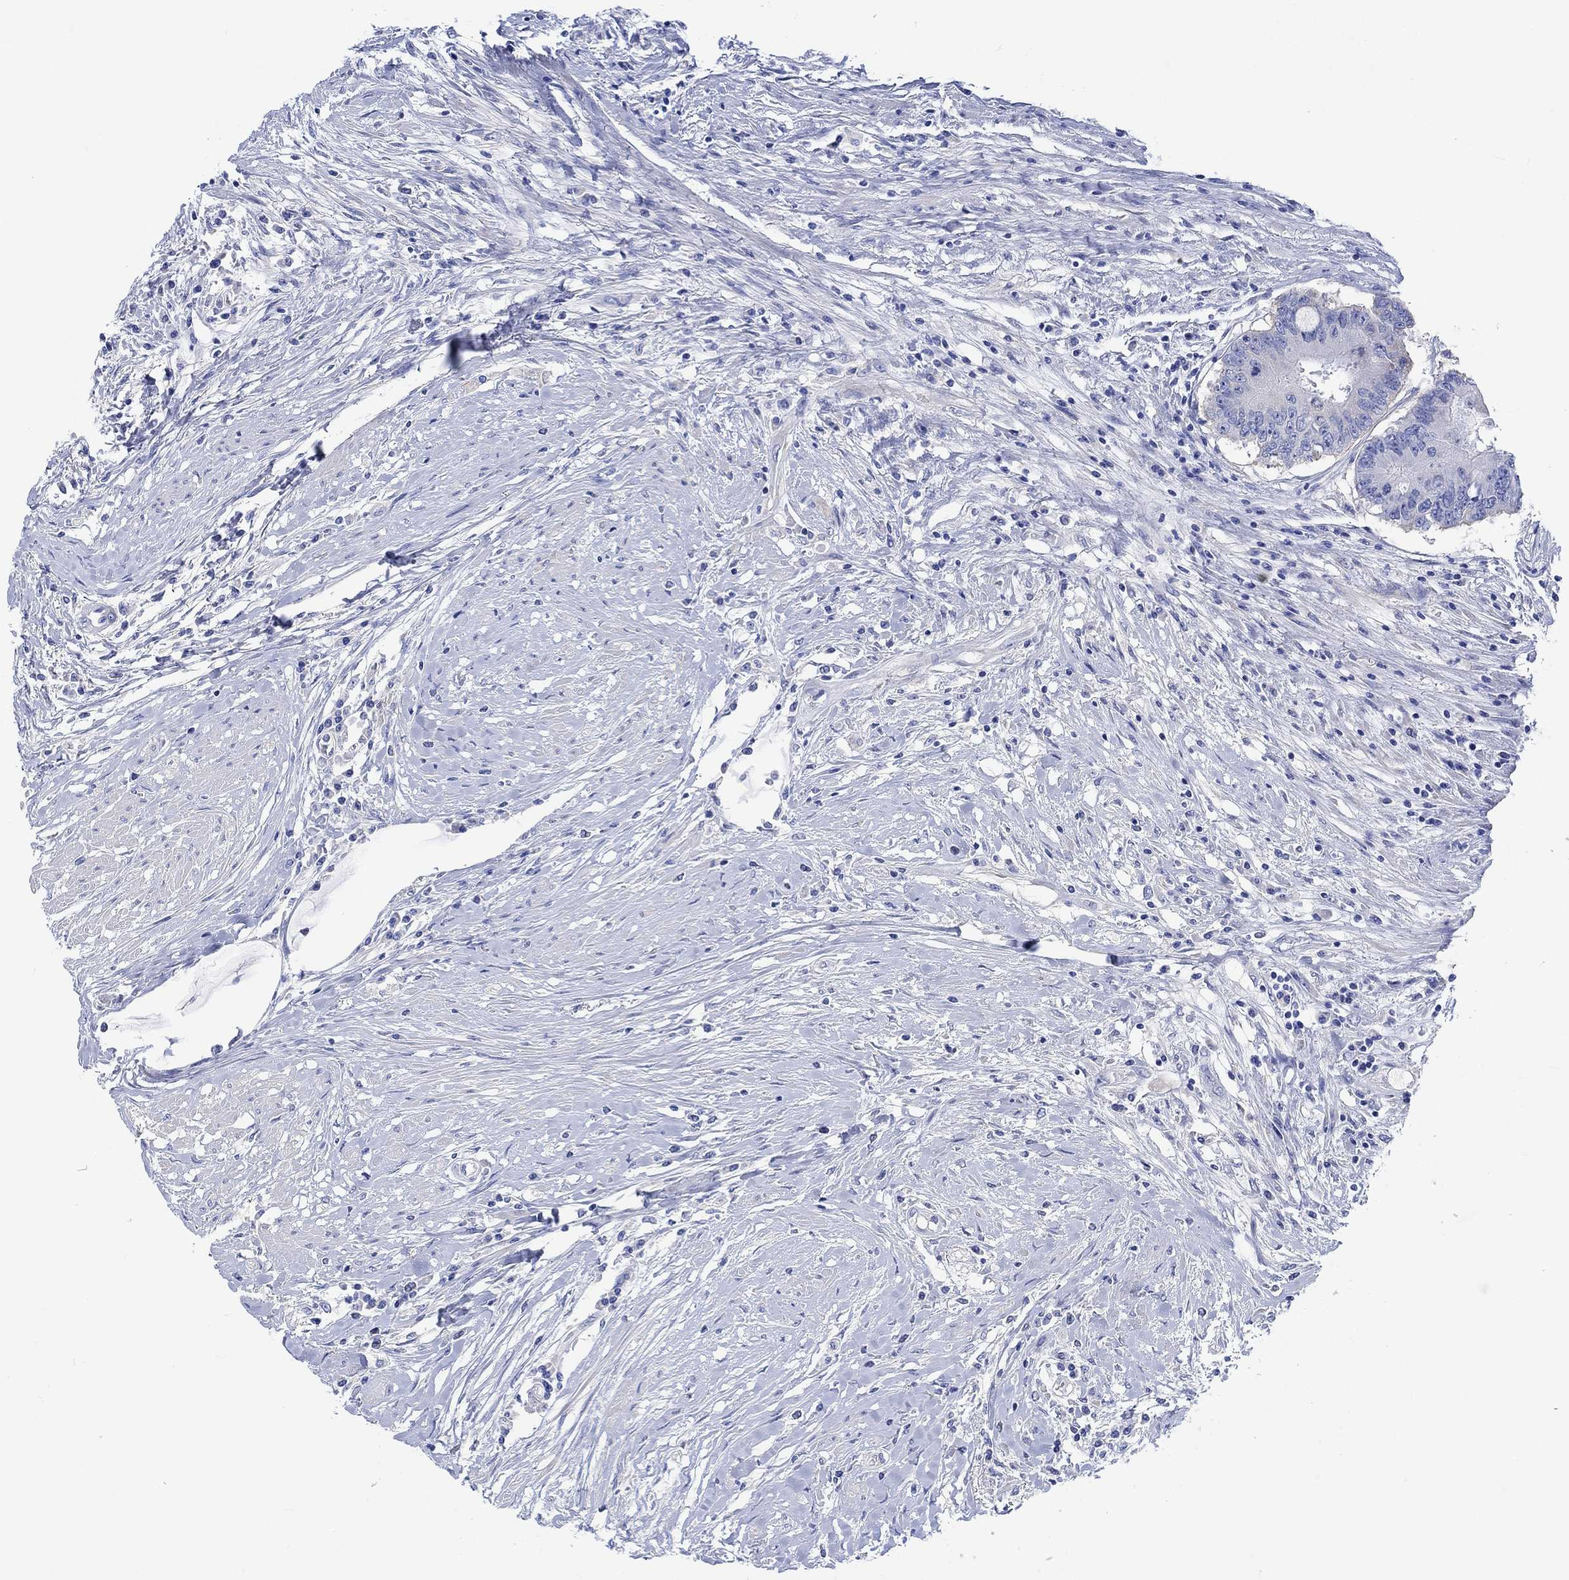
{"staining": {"intensity": "negative", "quantity": "none", "location": "none"}, "tissue": "colorectal cancer", "cell_type": "Tumor cells", "image_type": "cancer", "snomed": [{"axis": "morphology", "description": "Adenocarcinoma, NOS"}, {"axis": "topography", "description": "Rectum"}], "caption": "Tumor cells show no significant protein expression in colorectal cancer (adenocarcinoma).", "gene": "REEP6", "patient": {"sex": "male", "age": 59}}